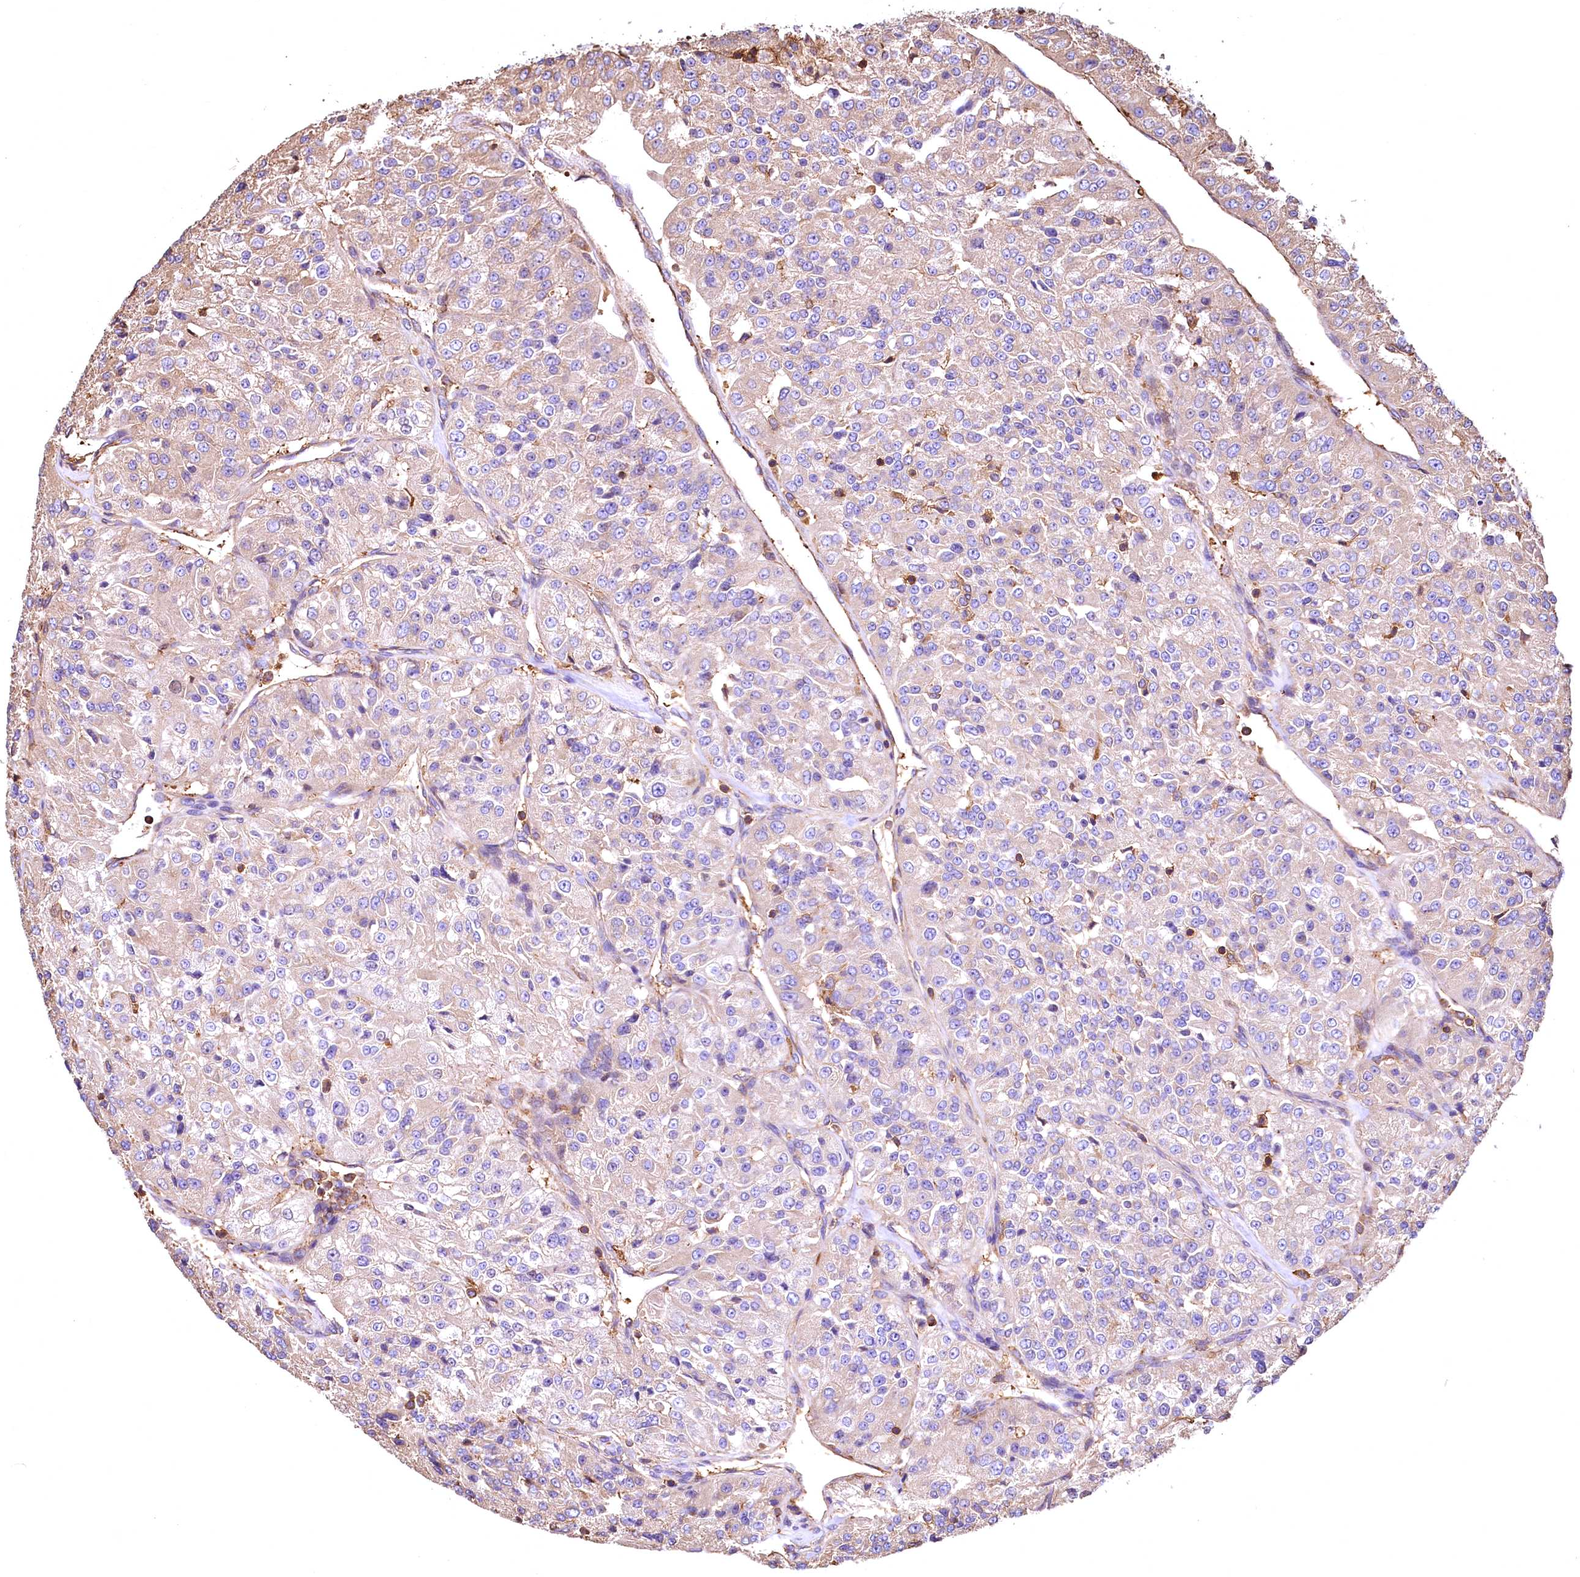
{"staining": {"intensity": "weak", "quantity": "<25%", "location": "cytoplasmic/membranous"}, "tissue": "renal cancer", "cell_type": "Tumor cells", "image_type": "cancer", "snomed": [{"axis": "morphology", "description": "Adenocarcinoma, NOS"}, {"axis": "topography", "description": "Kidney"}], "caption": "The micrograph shows no significant expression in tumor cells of adenocarcinoma (renal).", "gene": "RARS2", "patient": {"sex": "female", "age": 63}}